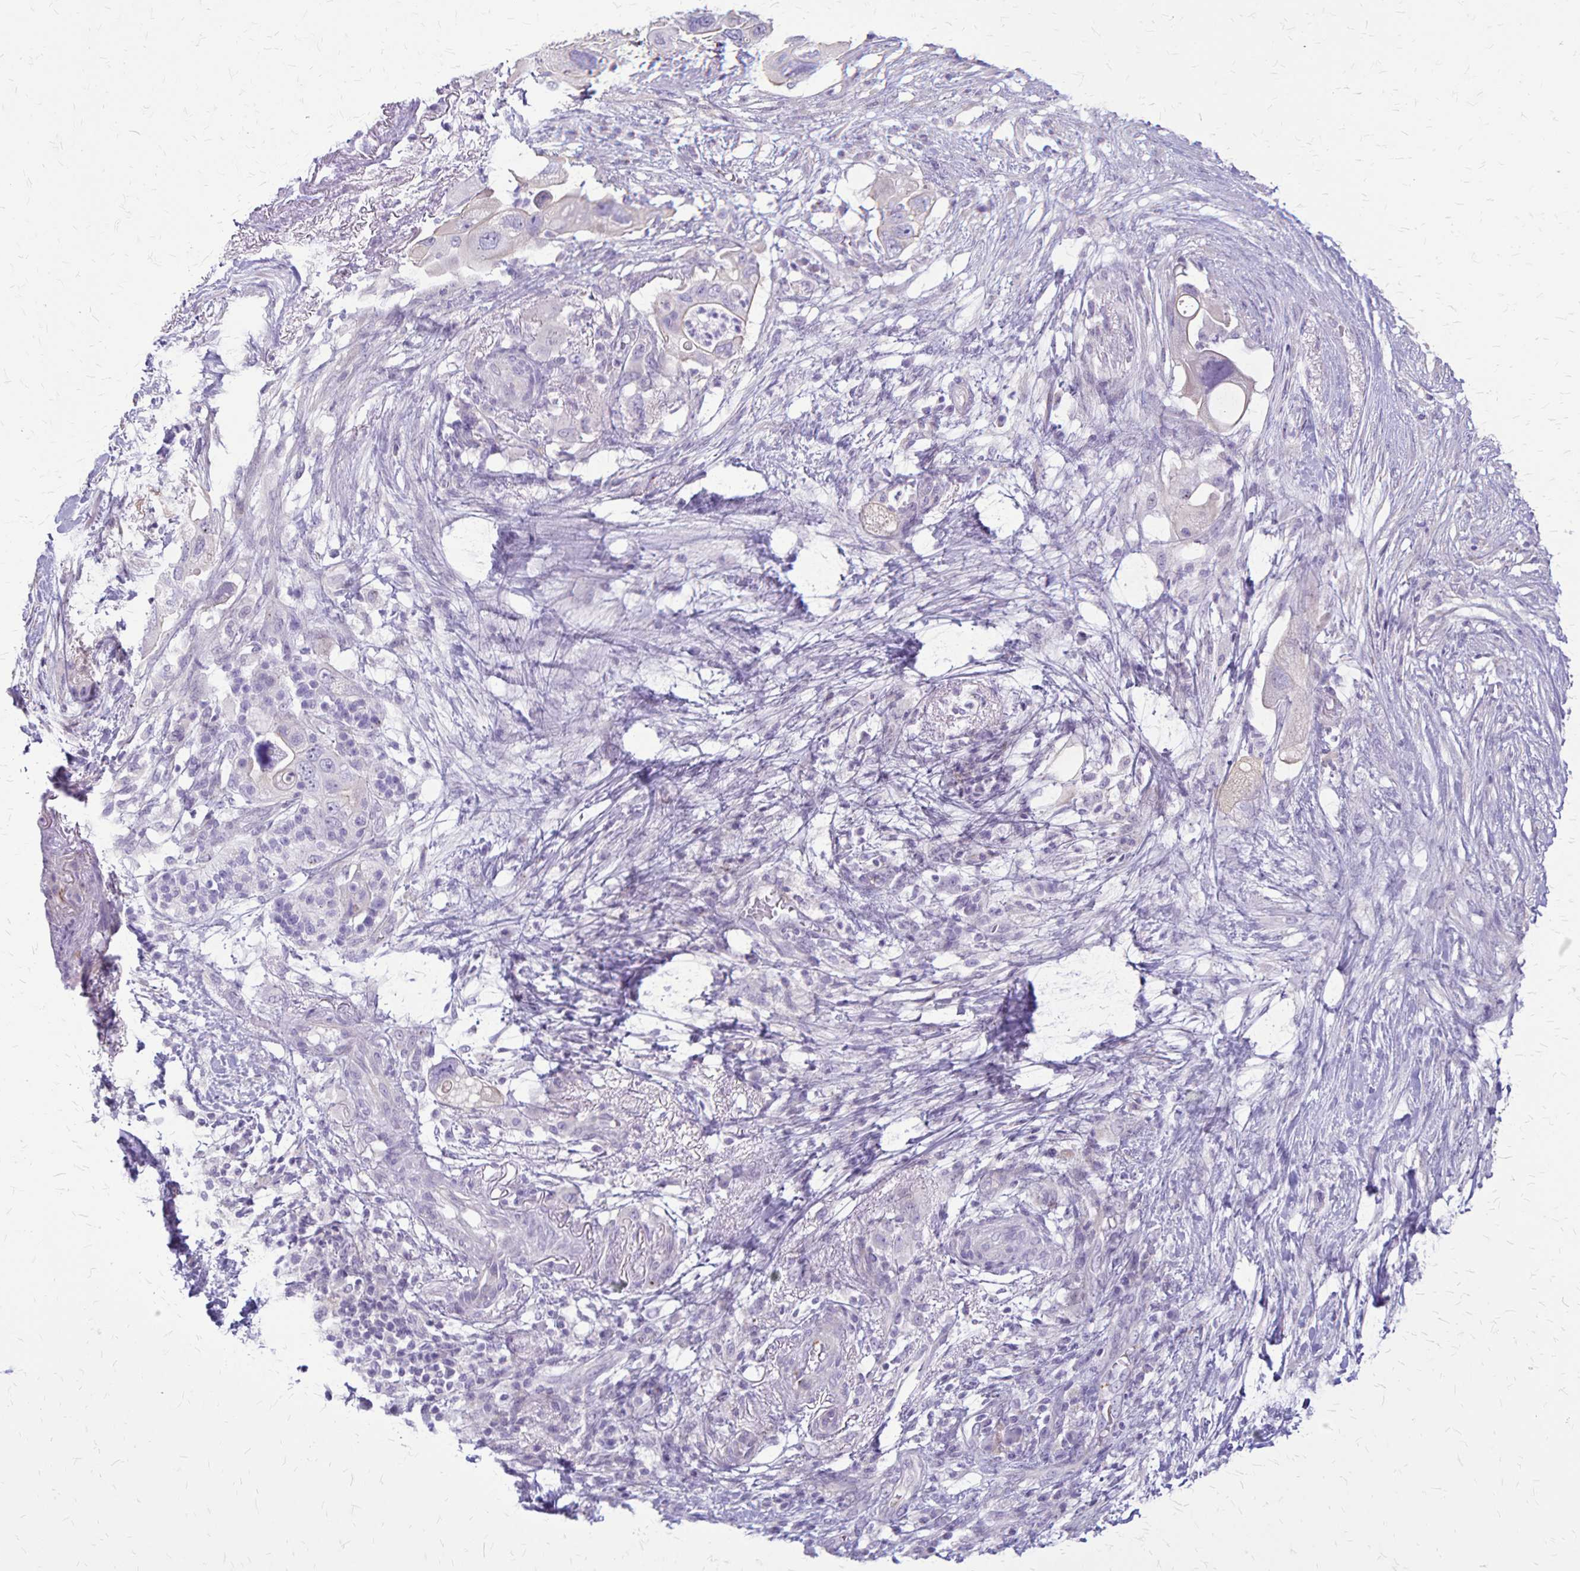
{"staining": {"intensity": "negative", "quantity": "none", "location": "none"}, "tissue": "pancreatic cancer", "cell_type": "Tumor cells", "image_type": "cancer", "snomed": [{"axis": "morphology", "description": "Adenocarcinoma, NOS"}, {"axis": "topography", "description": "Pancreas"}], "caption": "High power microscopy histopathology image of an IHC image of adenocarcinoma (pancreatic), revealing no significant positivity in tumor cells.", "gene": "GP9", "patient": {"sex": "female", "age": 72}}